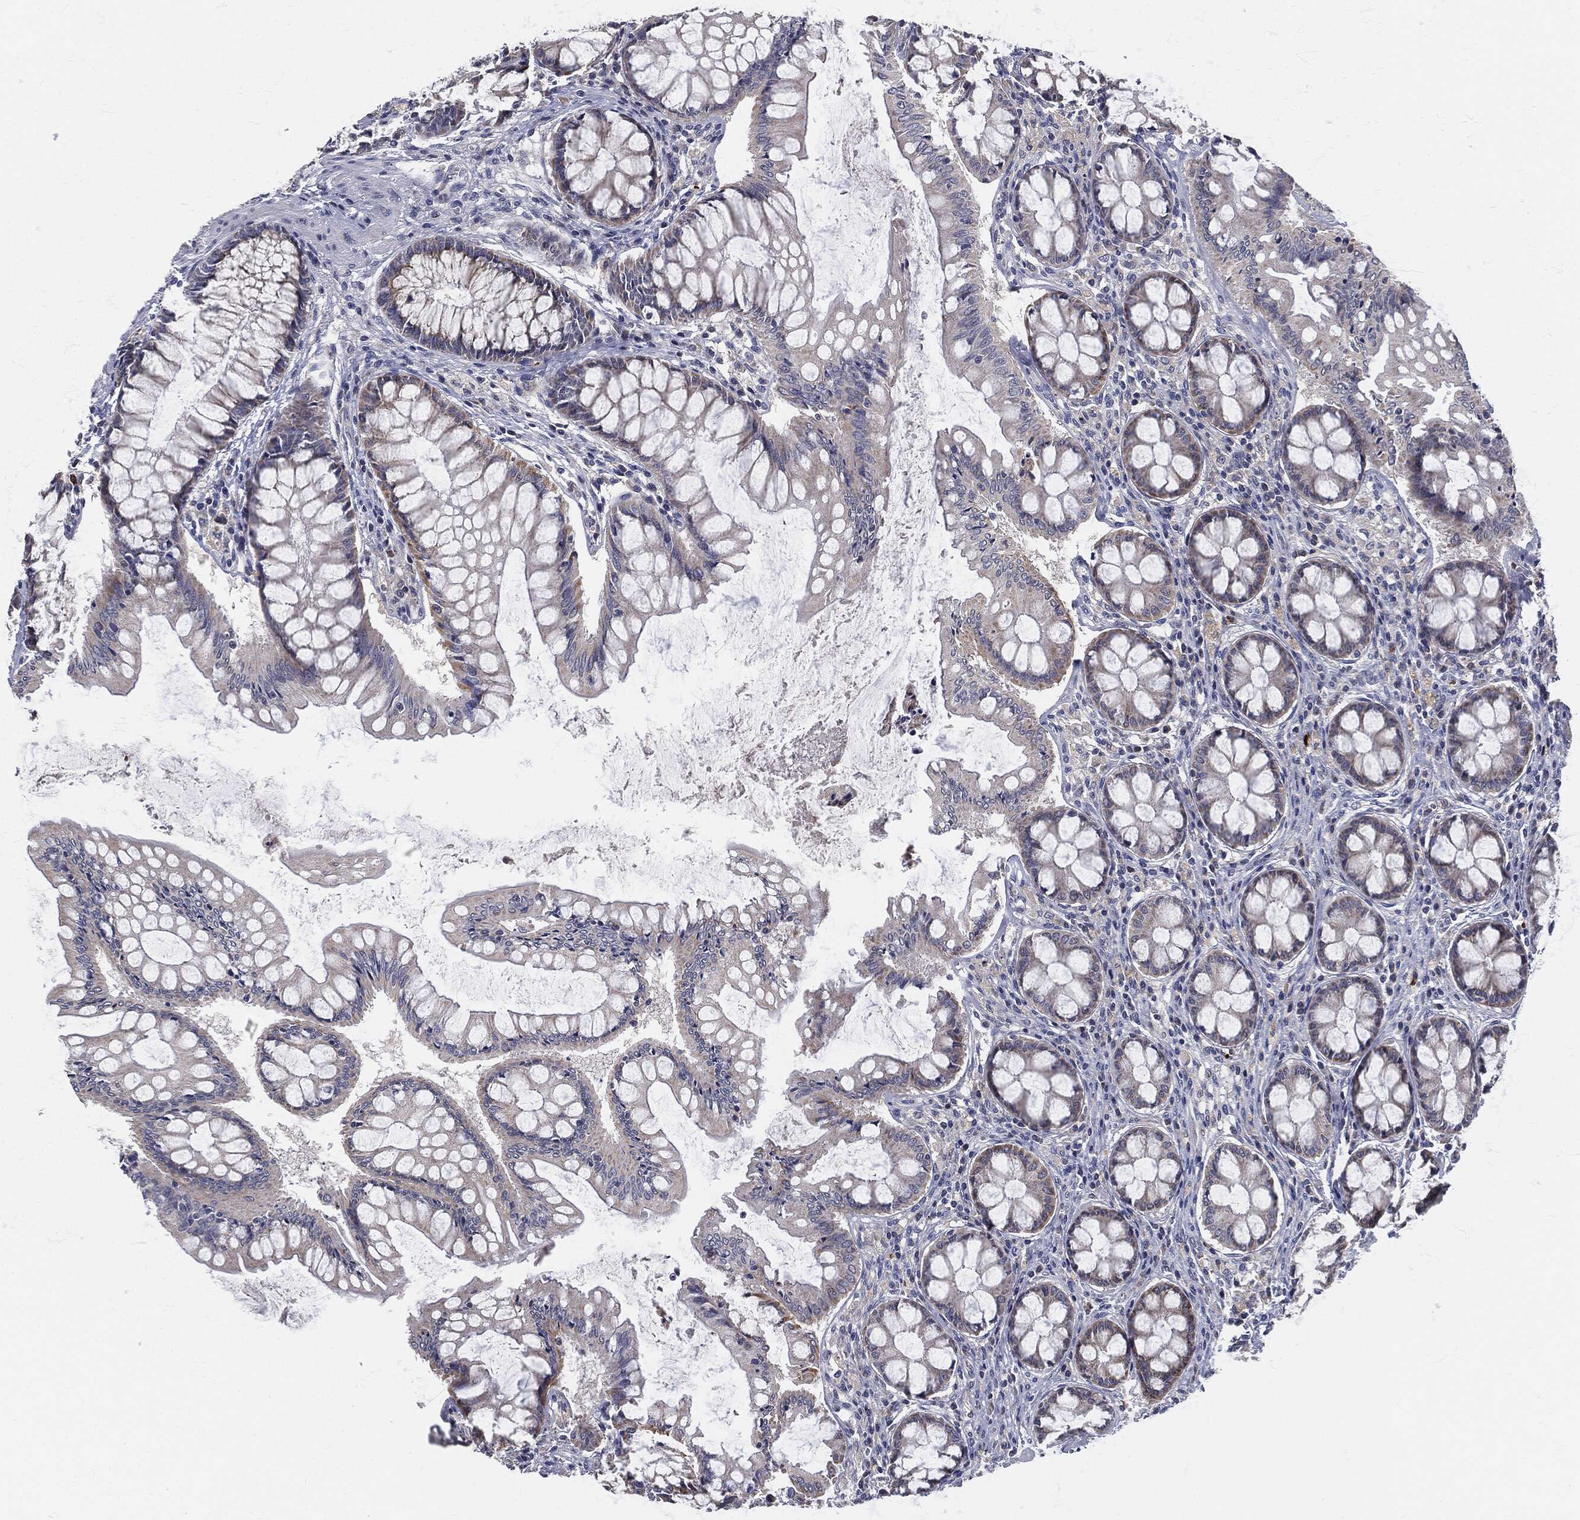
{"staining": {"intensity": "negative", "quantity": "none", "location": "none"}, "tissue": "colon", "cell_type": "Endothelial cells", "image_type": "normal", "snomed": [{"axis": "morphology", "description": "Normal tissue, NOS"}, {"axis": "topography", "description": "Colon"}], "caption": "Colon stained for a protein using IHC demonstrates no expression endothelial cells.", "gene": "SIGLEC9", "patient": {"sex": "female", "age": 65}}